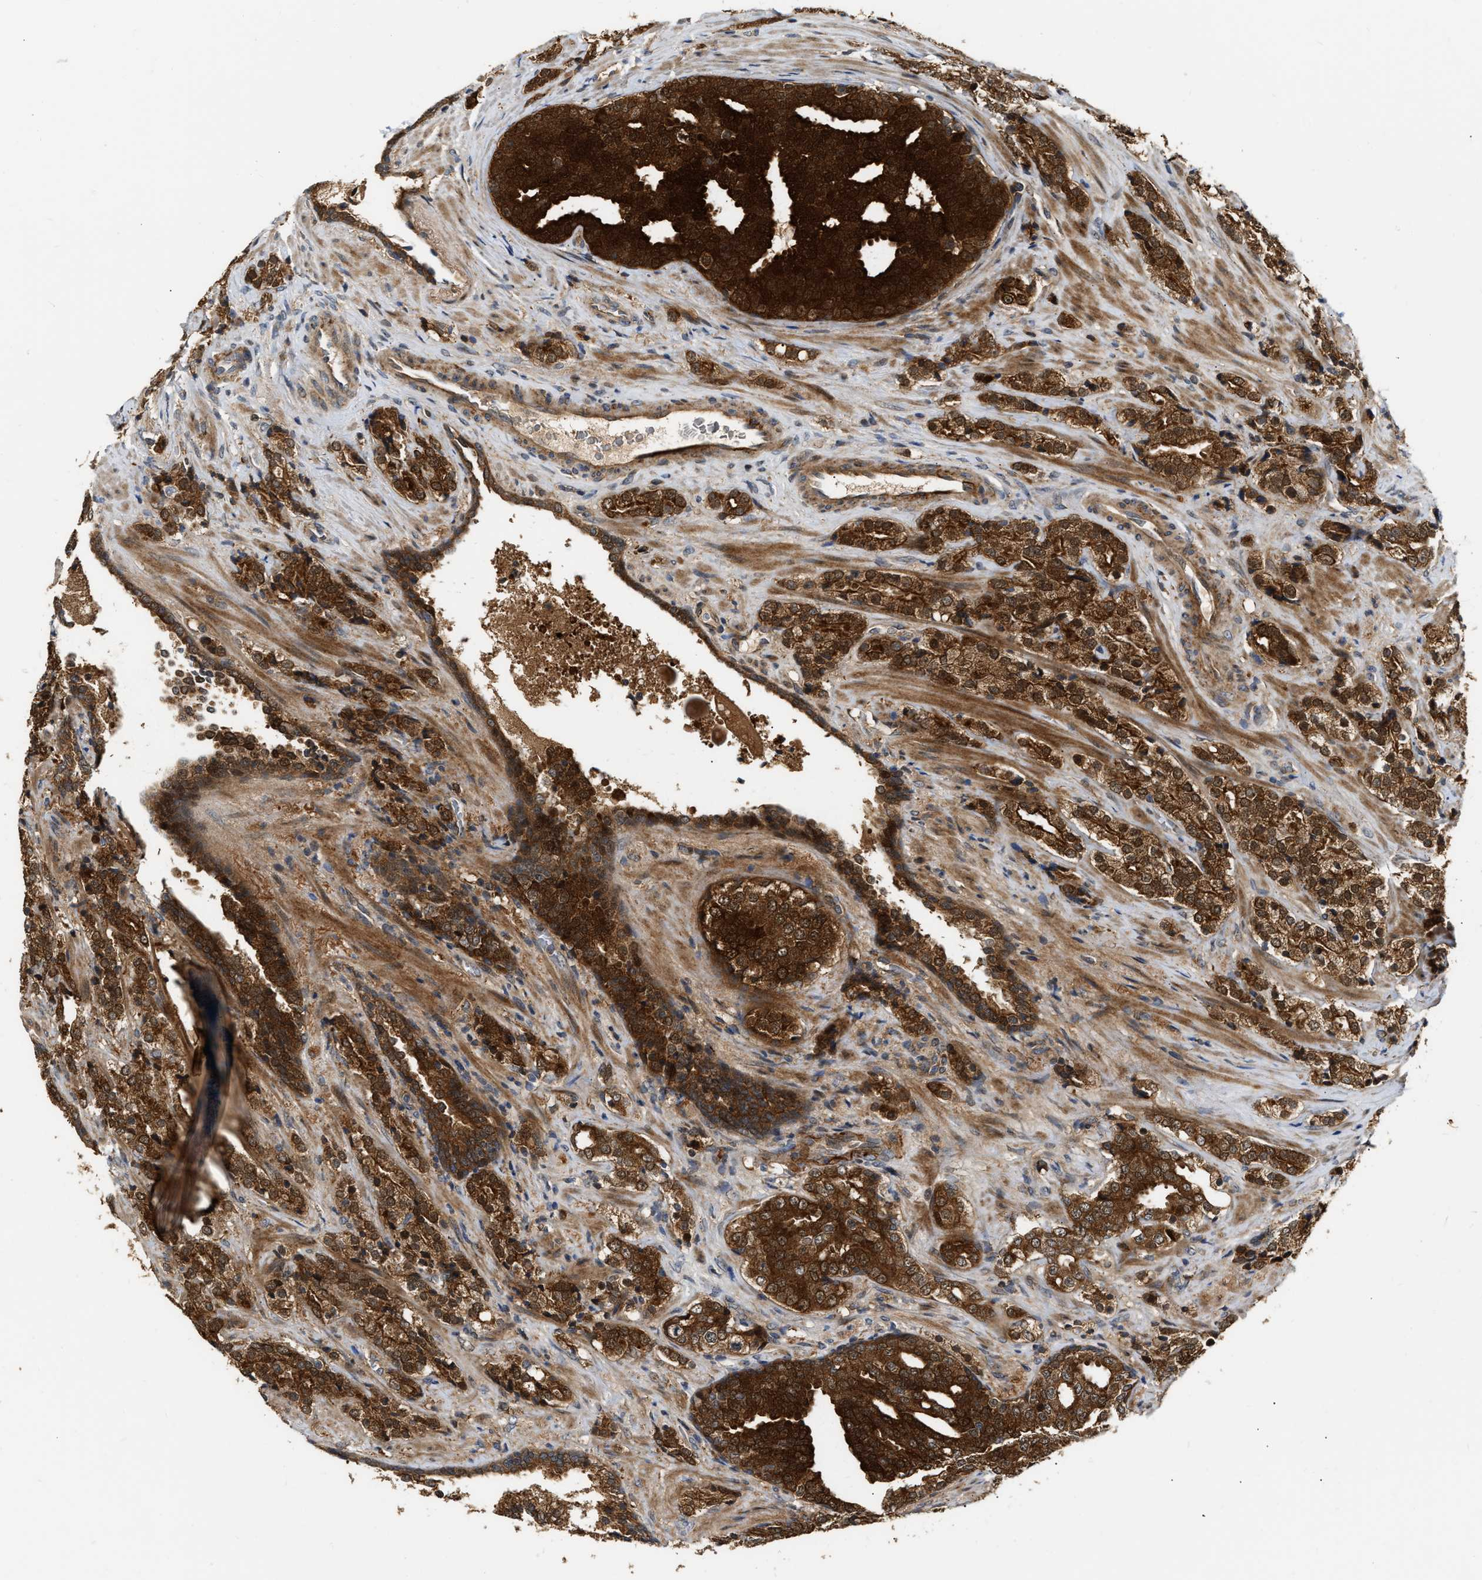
{"staining": {"intensity": "strong", "quantity": ">75%", "location": "cytoplasmic/membranous"}, "tissue": "prostate cancer", "cell_type": "Tumor cells", "image_type": "cancer", "snomed": [{"axis": "morphology", "description": "Adenocarcinoma, High grade"}, {"axis": "topography", "description": "Prostate"}], "caption": "A histopathology image of prostate cancer (high-grade adenocarcinoma) stained for a protein demonstrates strong cytoplasmic/membranous brown staining in tumor cells. Immunohistochemistry stains the protein of interest in brown and the nuclei are stained blue.", "gene": "EXTL2", "patient": {"sex": "male", "age": 71}}